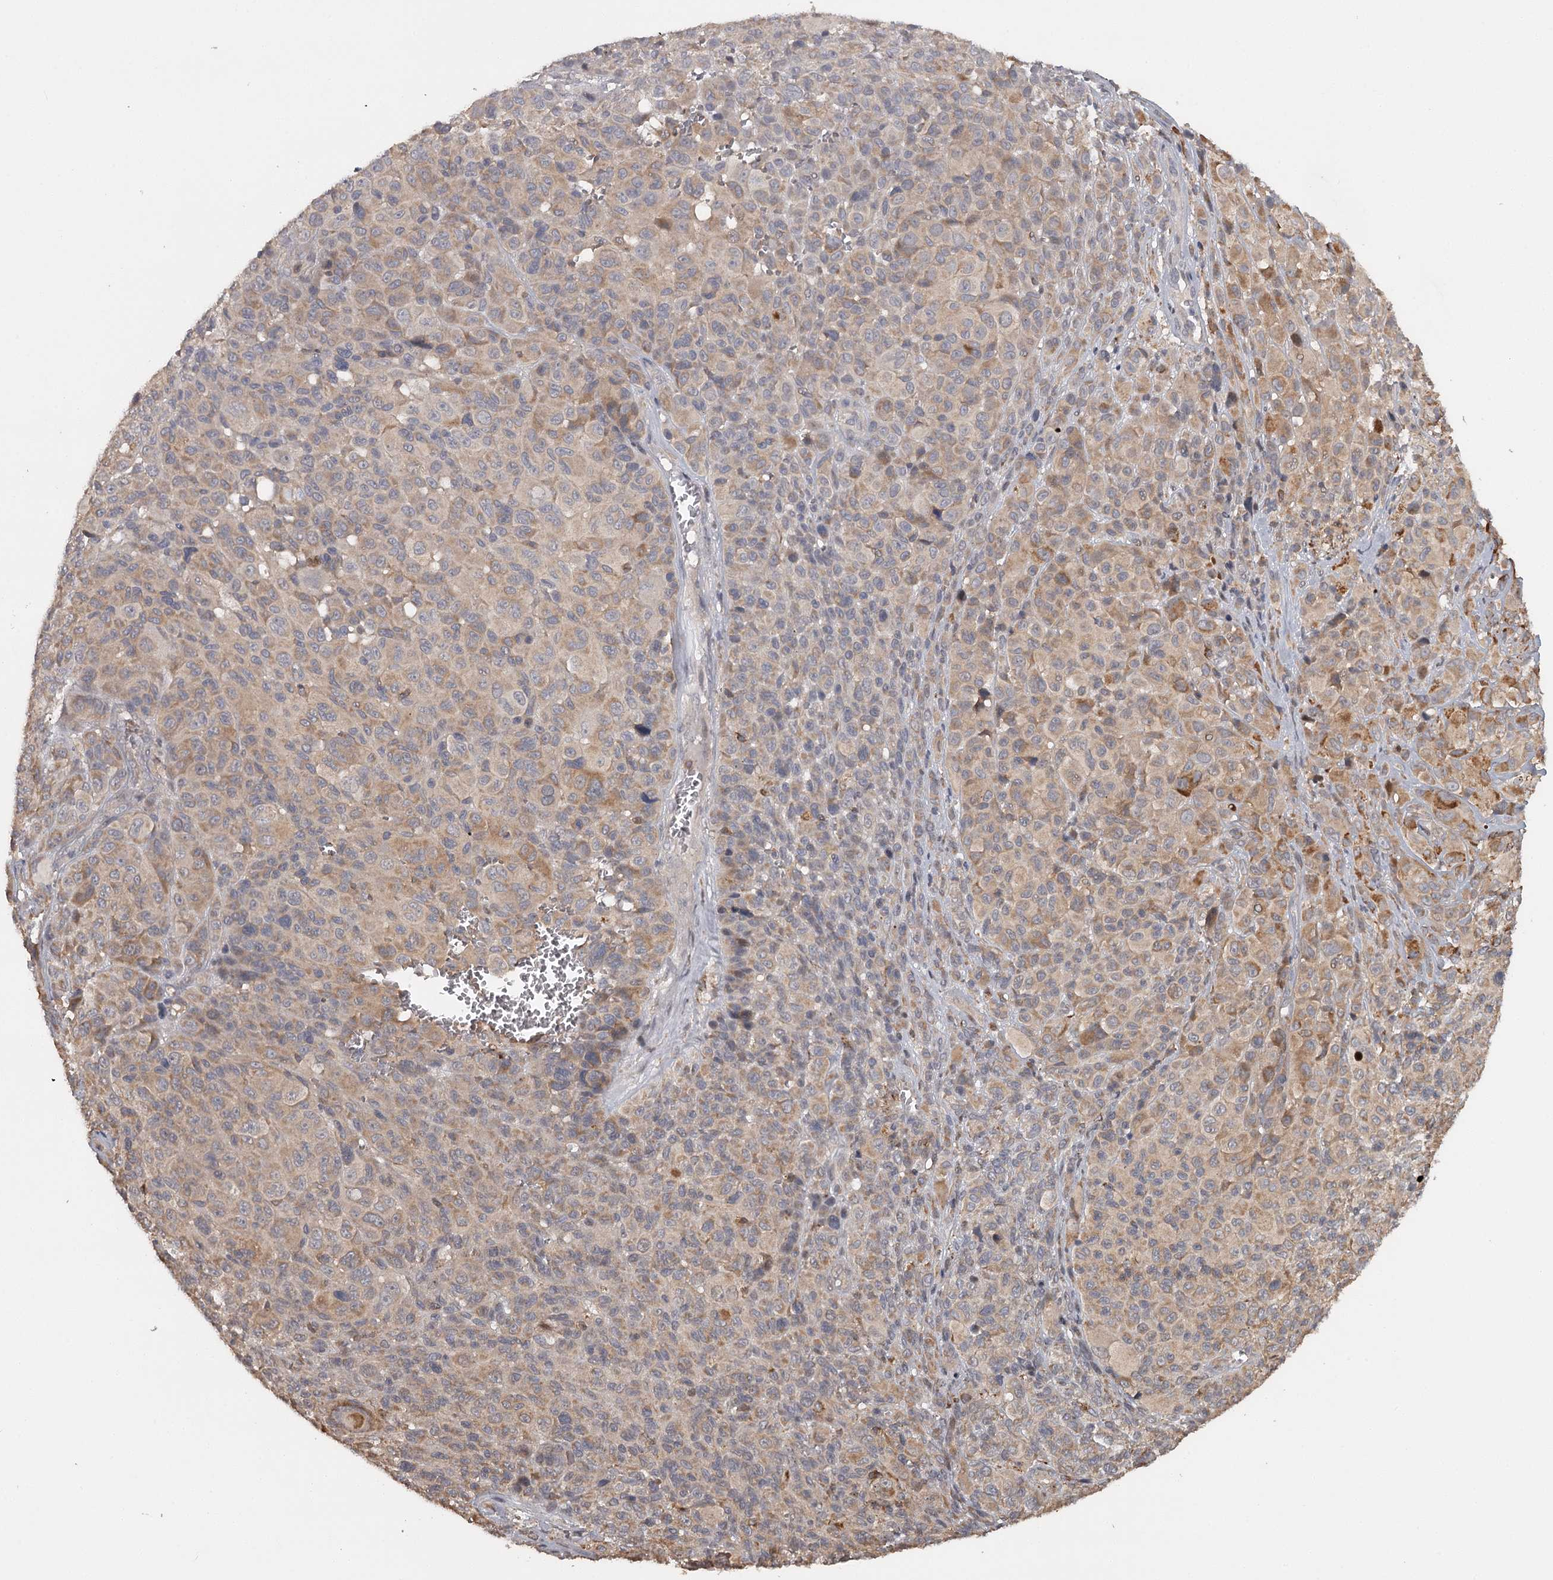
{"staining": {"intensity": "moderate", "quantity": ">75%", "location": "cytoplasmic/membranous"}, "tissue": "melanoma", "cell_type": "Tumor cells", "image_type": "cancer", "snomed": [{"axis": "morphology", "description": "Malignant melanoma, NOS"}, {"axis": "topography", "description": "Skin of trunk"}], "caption": "Moderate cytoplasmic/membranous protein staining is seen in about >75% of tumor cells in melanoma.", "gene": "FAXC", "patient": {"sex": "male", "age": 71}}